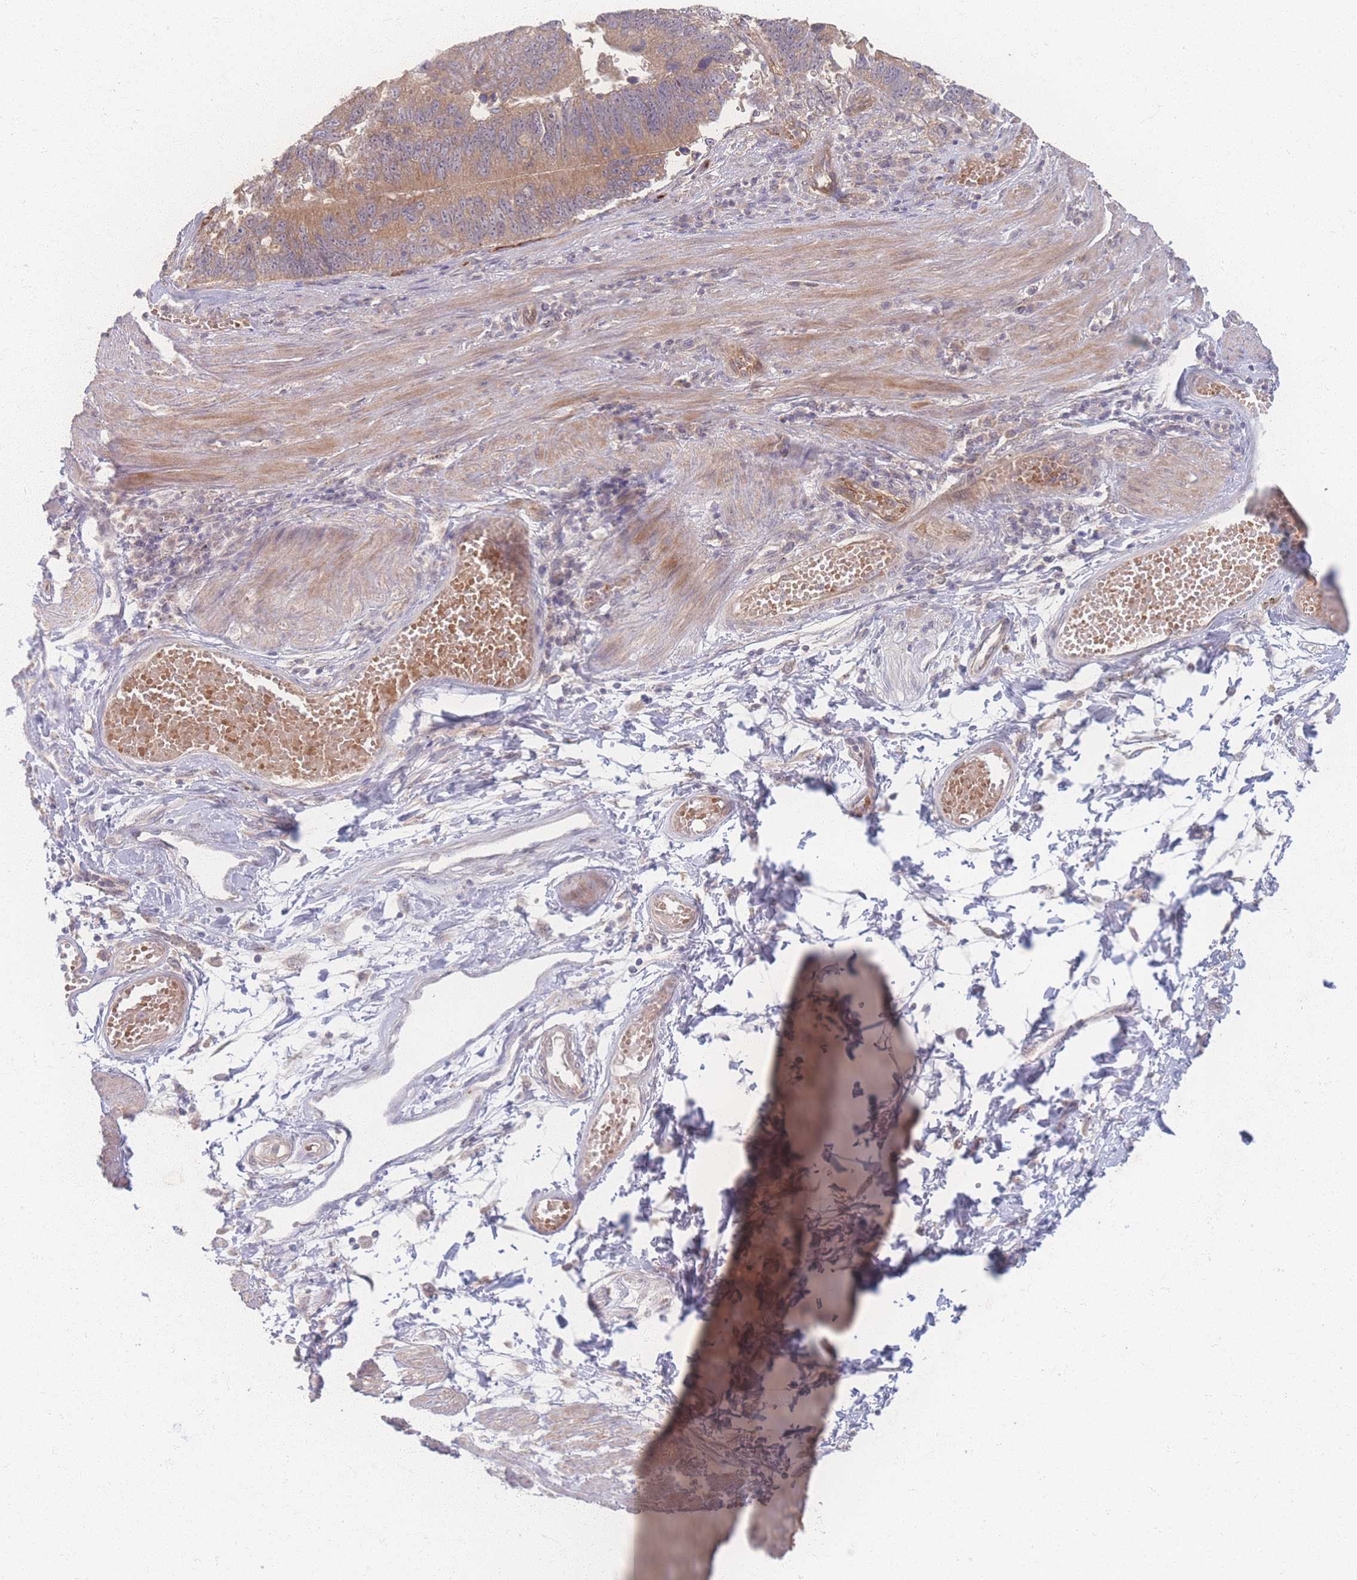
{"staining": {"intensity": "weak", "quantity": ">75%", "location": "cytoplasmic/membranous"}, "tissue": "stomach cancer", "cell_type": "Tumor cells", "image_type": "cancer", "snomed": [{"axis": "morphology", "description": "Adenocarcinoma, NOS"}, {"axis": "topography", "description": "Stomach"}], "caption": "Protein staining shows weak cytoplasmic/membranous staining in approximately >75% of tumor cells in stomach adenocarcinoma.", "gene": "INSR", "patient": {"sex": "male", "age": 59}}